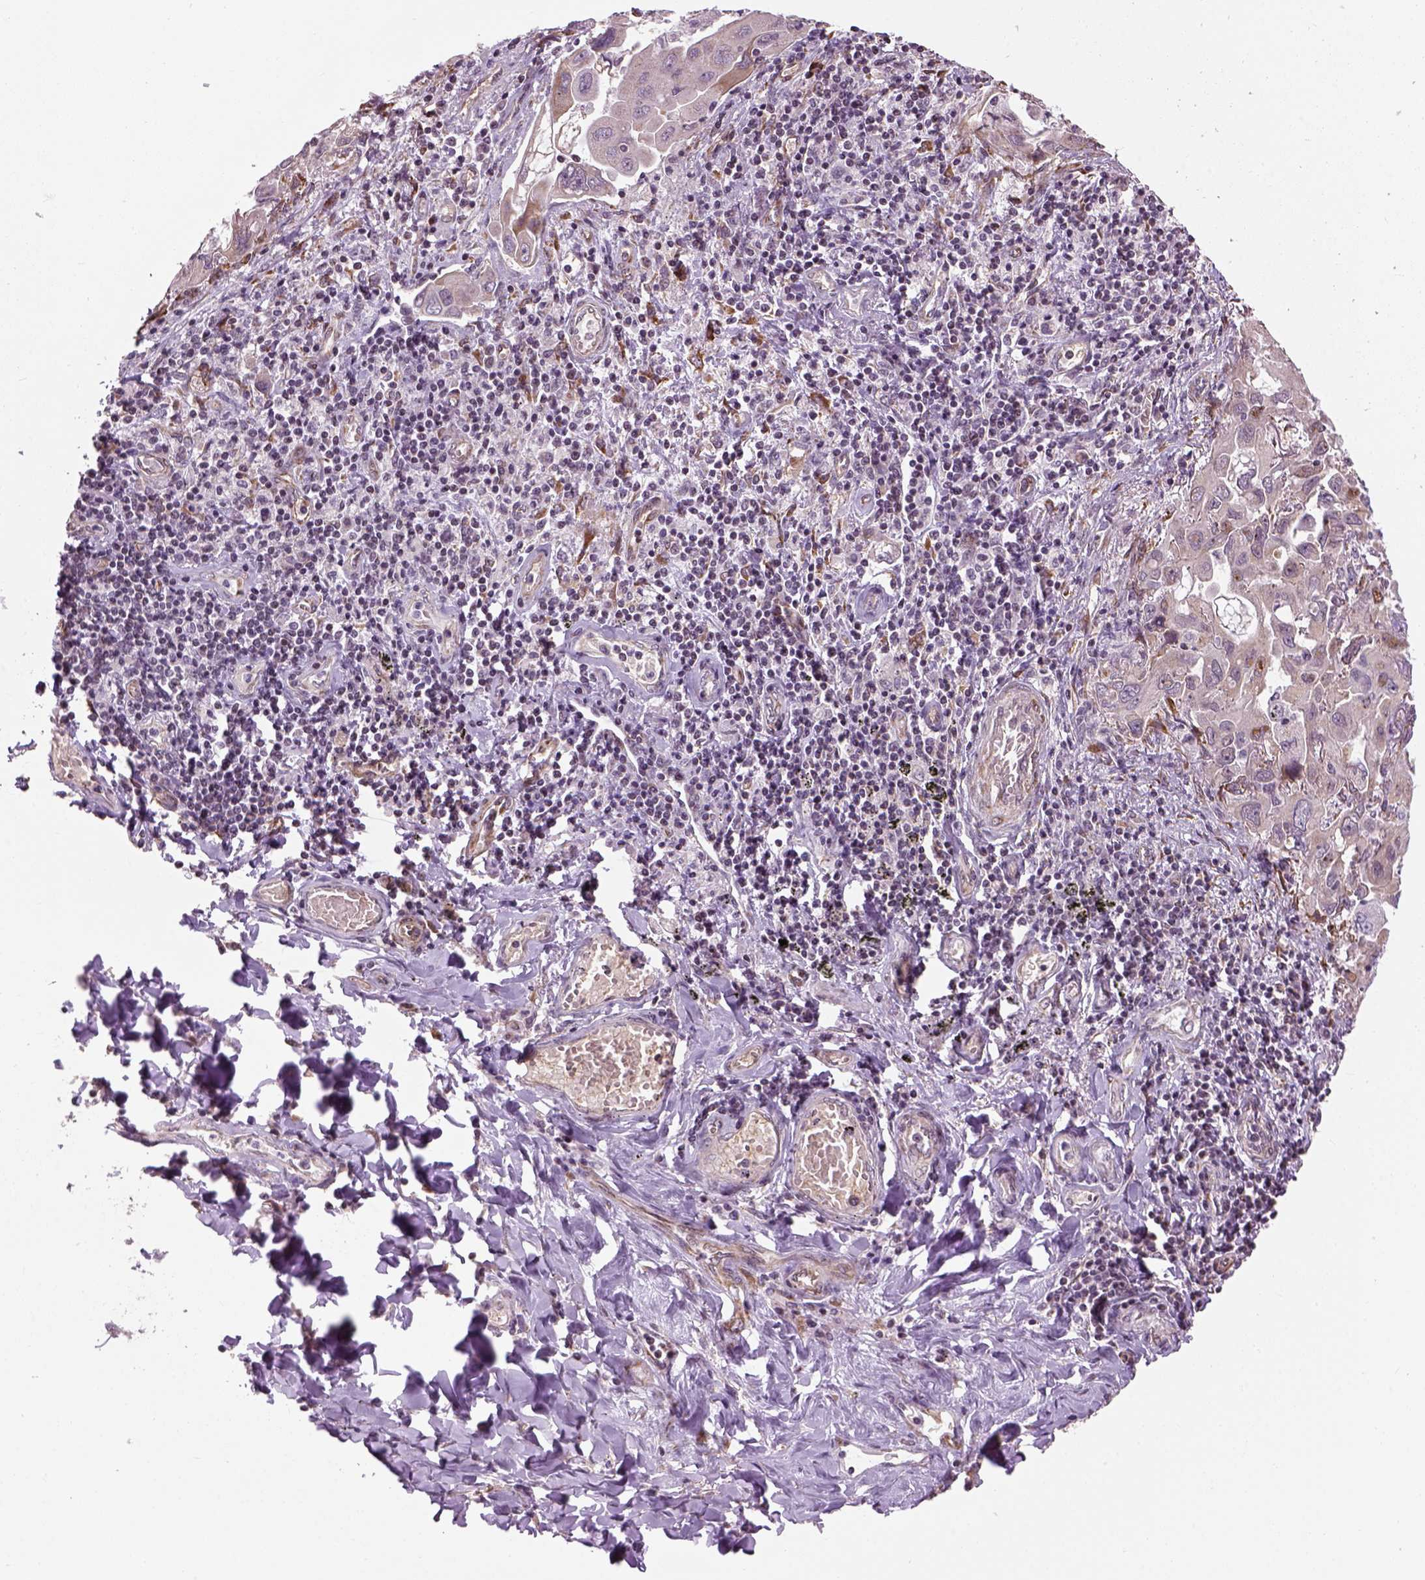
{"staining": {"intensity": "weak", "quantity": "25%-75%", "location": "cytoplasmic/membranous"}, "tissue": "lung cancer", "cell_type": "Tumor cells", "image_type": "cancer", "snomed": [{"axis": "morphology", "description": "Adenocarcinoma, NOS"}, {"axis": "topography", "description": "Lung"}], "caption": "A histopathology image showing weak cytoplasmic/membranous expression in approximately 25%-75% of tumor cells in lung cancer (adenocarcinoma), as visualized by brown immunohistochemical staining.", "gene": "XK", "patient": {"sex": "male", "age": 64}}